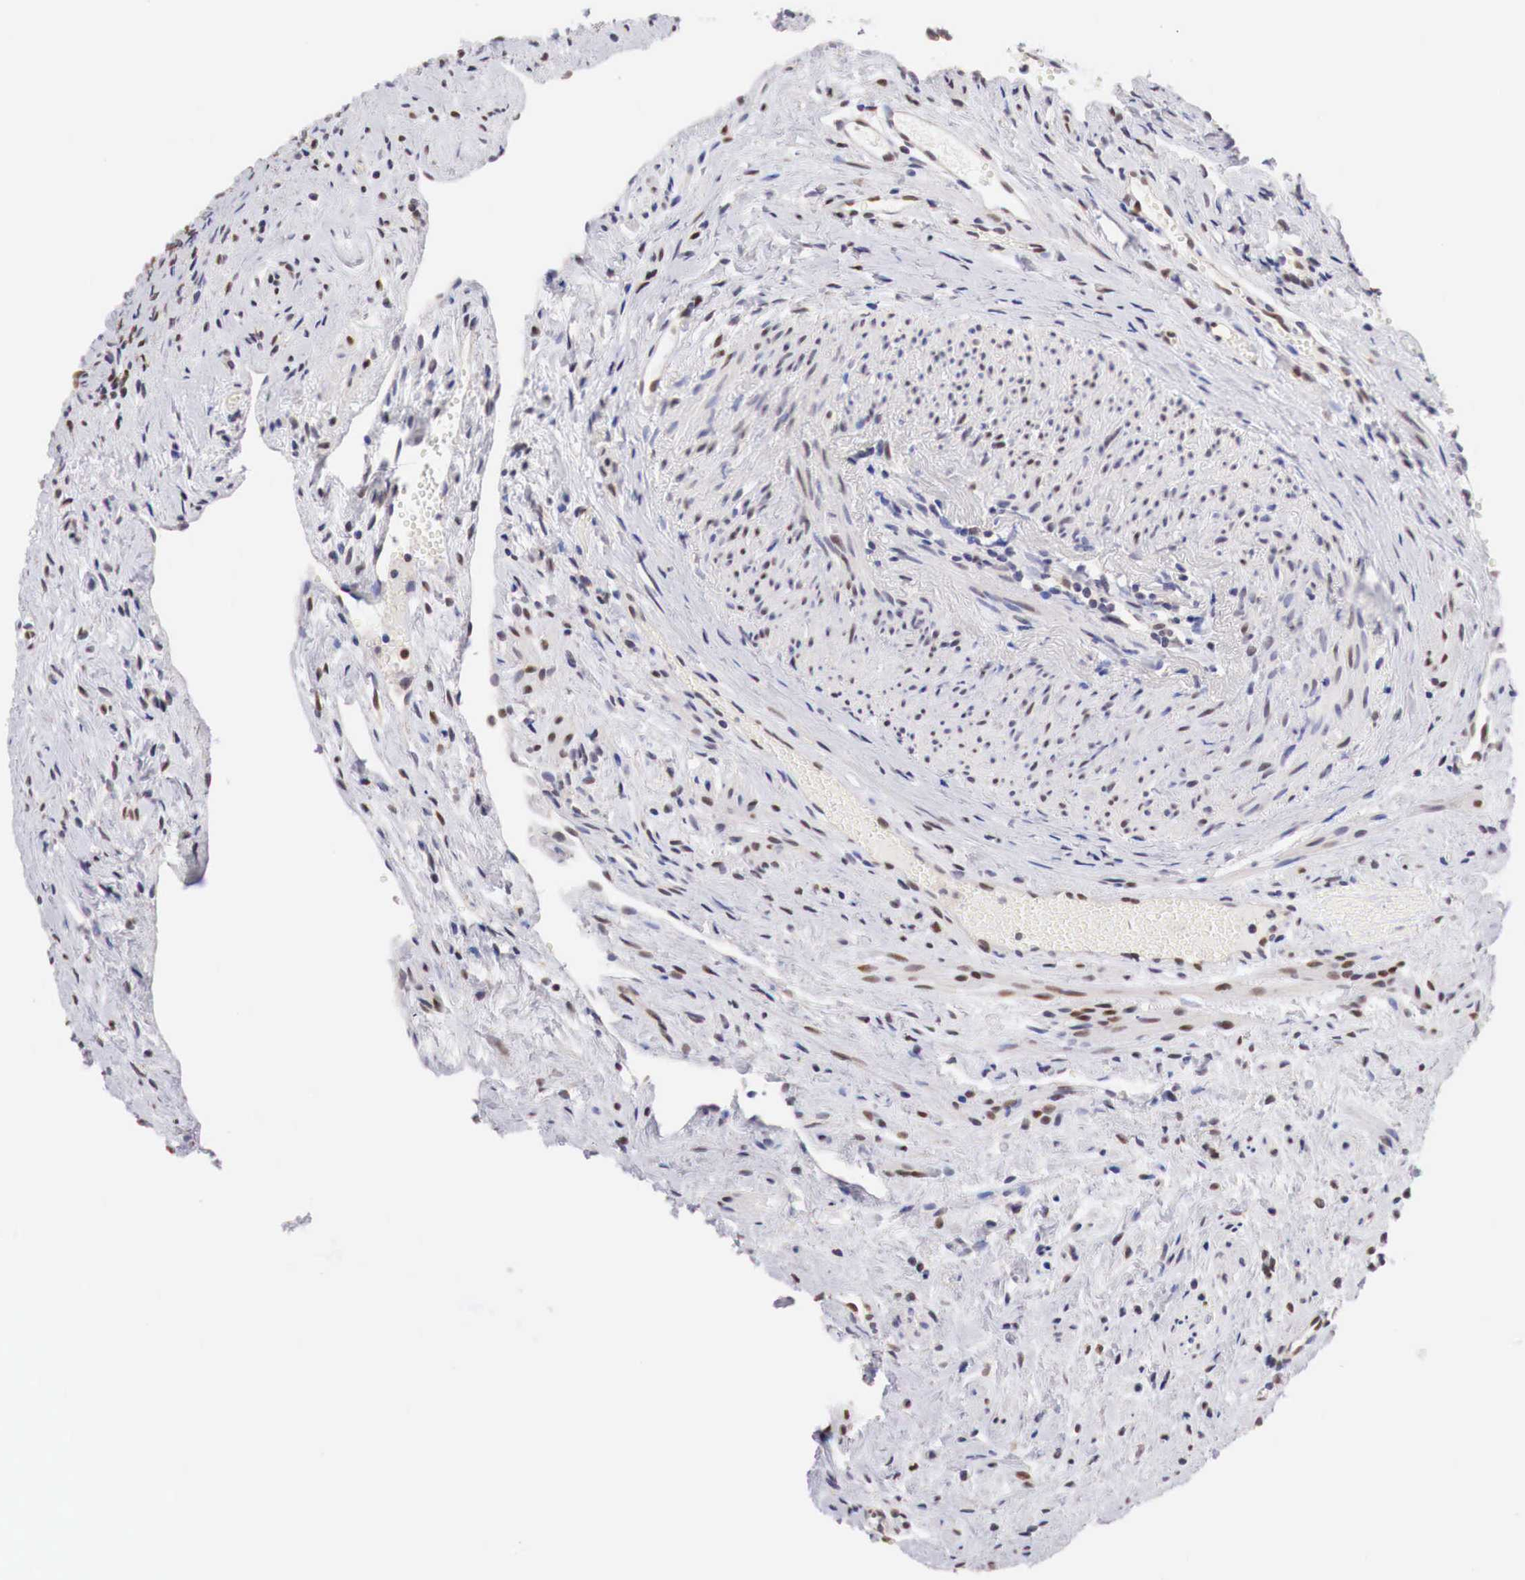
{"staining": {"intensity": "strong", "quantity": ">75%", "location": "cytoplasmic/membranous,nuclear"}, "tissue": "ovary", "cell_type": "Follicle cells", "image_type": "normal", "snomed": [{"axis": "morphology", "description": "Normal tissue, NOS"}, {"axis": "topography", "description": "Ovary"}], "caption": "The histopathology image shows immunohistochemical staining of benign ovary. There is strong cytoplasmic/membranous,nuclear positivity is seen in approximately >75% of follicle cells.", "gene": "PABIR2", "patient": {"sex": "female", "age": 63}}